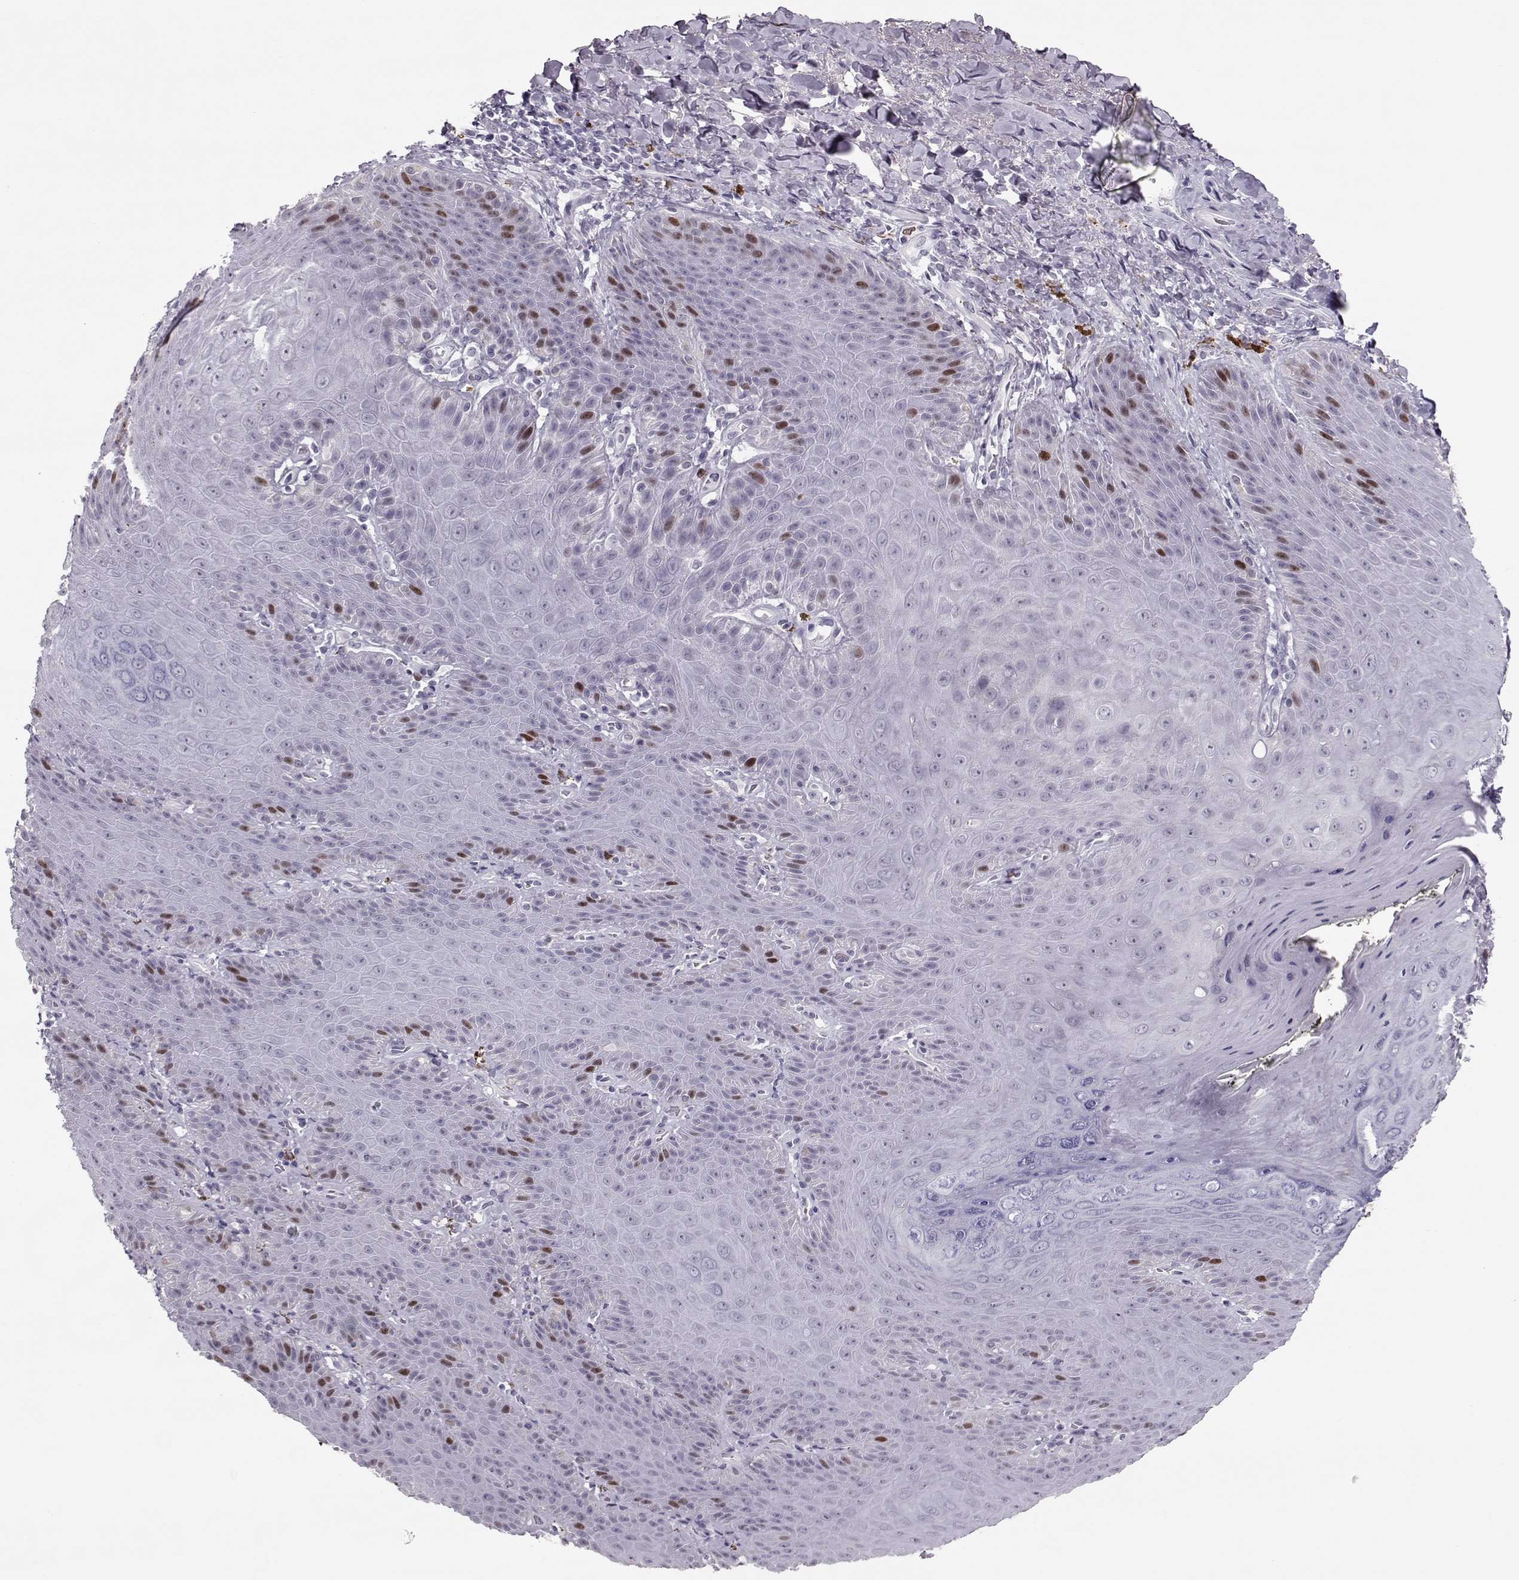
{"staining": {"intensity": "negative", "quantity": "none", "location": "none"}, "tissue": "adipose tissue", "cell_type": "Adipocytes", "image_type": "normal", "snomed": [{"axis": "morphology", "description": "Normal tissue, NOS"}, {"axis": "topography", "description": "Anal"}, {"axis": "topography", "description": "Peripheral nerve tissue"}], "caption": "Micrograph shows no protein expression in adipocytes of unremarkable adipose tissue.", "gene": "SGO1", "patient": {"sex": "male", "age": 53}}